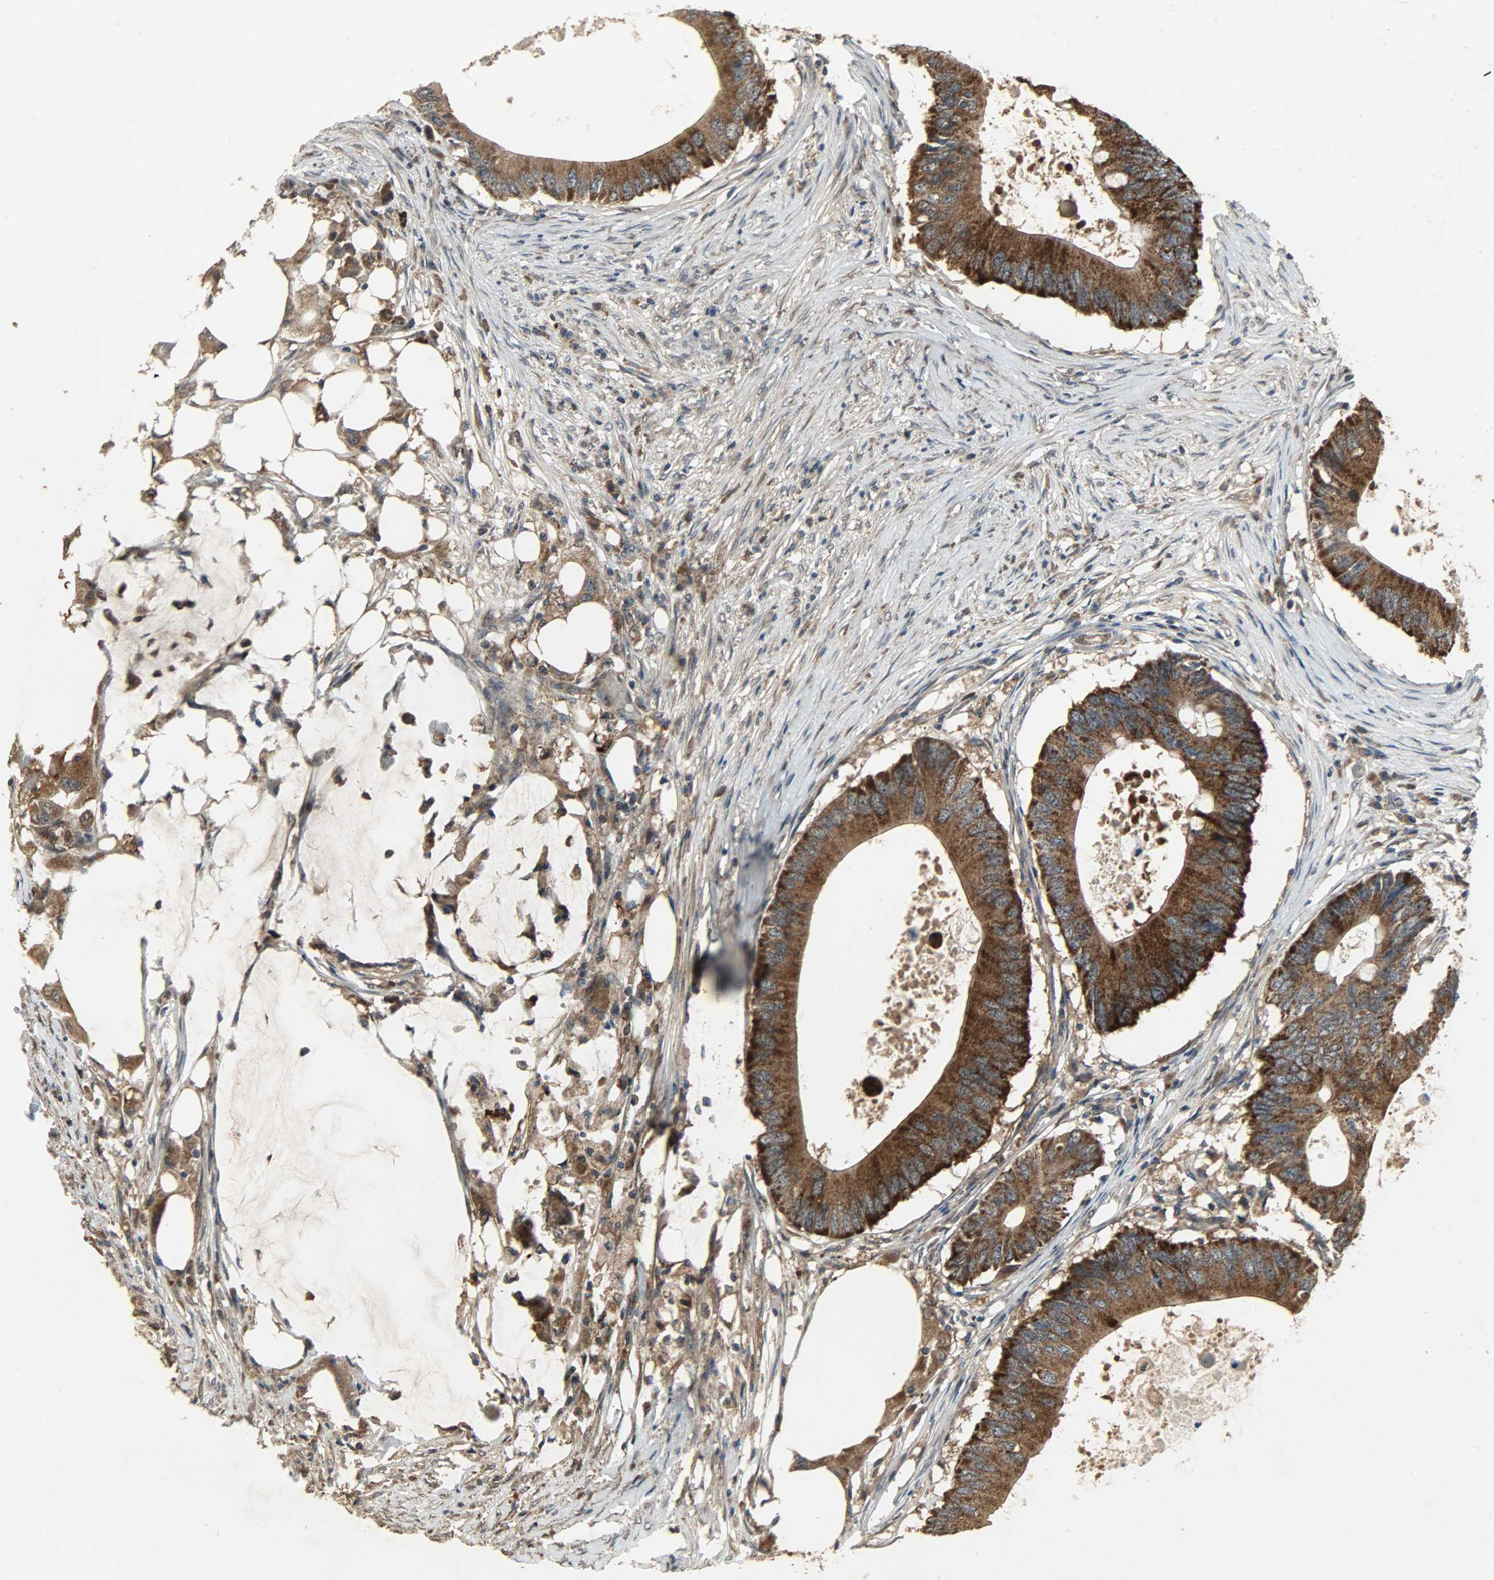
{"staining": {"intensity": "strong", "quantity": ">75%", "location": "cytoplasmic/membranous"}, "tissue": "colorectal cancer", "cell_type": "Tumor cells", "image_type": "cancer", "snomed": [{"axis": "morphology", "description": "Adenocarcinoma, NOS"}, {"axis": "topography", "description": "Colon"}], "caption": "Immunohistochemistry (DAB (3,3'-diaminobenzidine)) staining of human colorectal cancer reveals strong cytoplasmic/membranous protein expression in about >75% of tumor cells. The staining is performed using DAB (3,3'-diaminobenzidine) brown chromogen to label protein expression. The nuclei are counter-stained blue using hematoxylin.", "gene": "AMT", "patient": {"sex": "male", "age": 71}}